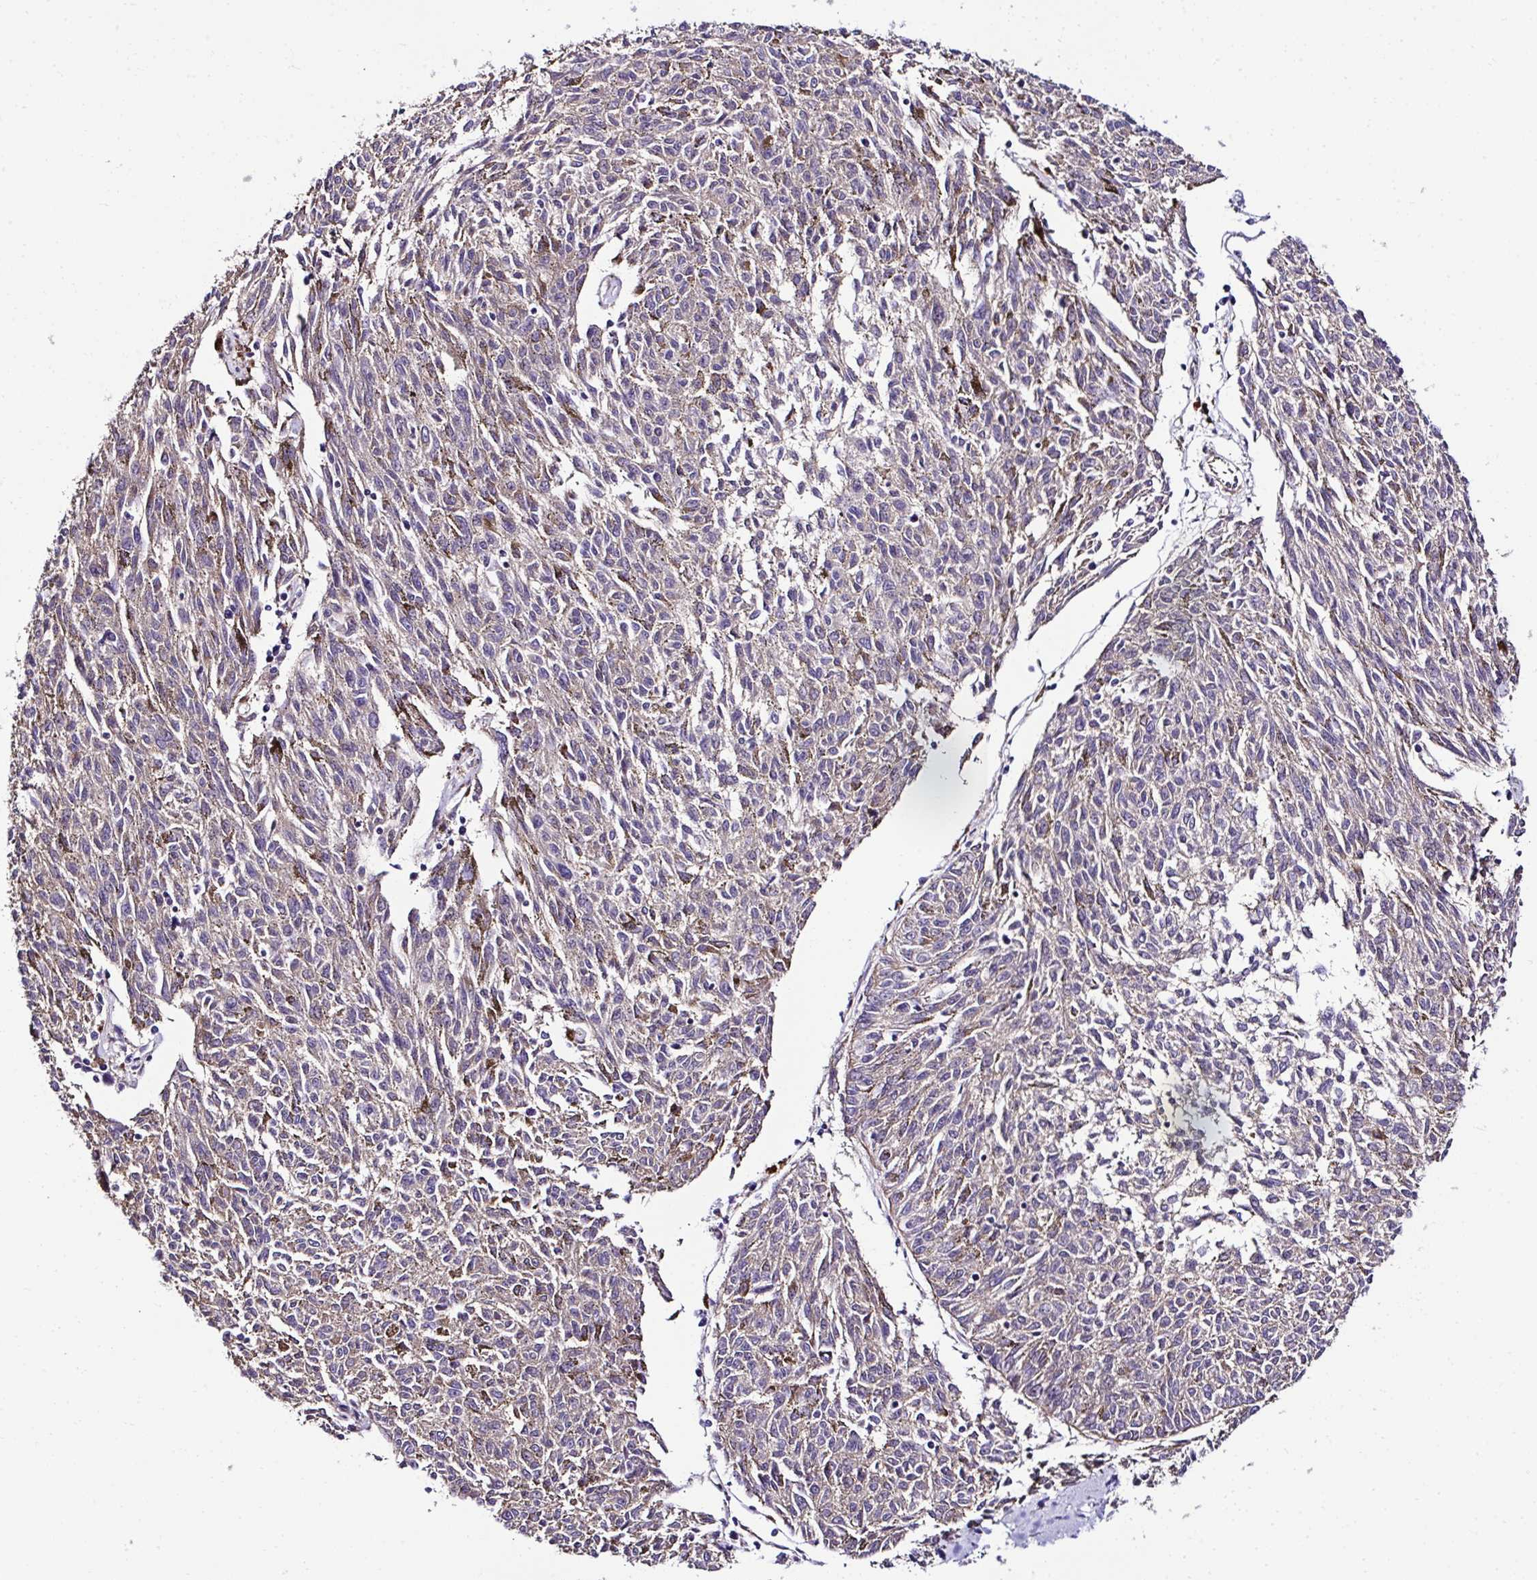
{"staining": {"intensity": "negative", "quantity": "none", "location": "none"}, "tissue": "melanoma", "cell_type": "Tumor cells", "image_type": "cancer", "snomed": [{"axis": "morphology", "description": "Malignant melanoma, NOS"}, {"axis": "topography", "description": "Skin"}], "caption": "Immunohistochemistry image of neoplastic tissue: malignant melanoma stained with DAB shows no significant protein expression in tumor cells. The staining is performed using DAB brown chromogen with nuclei counter-stained in using hematoxylin.", "gene": "TRIM52", "patient": {"sex": "female", "age": 72}}